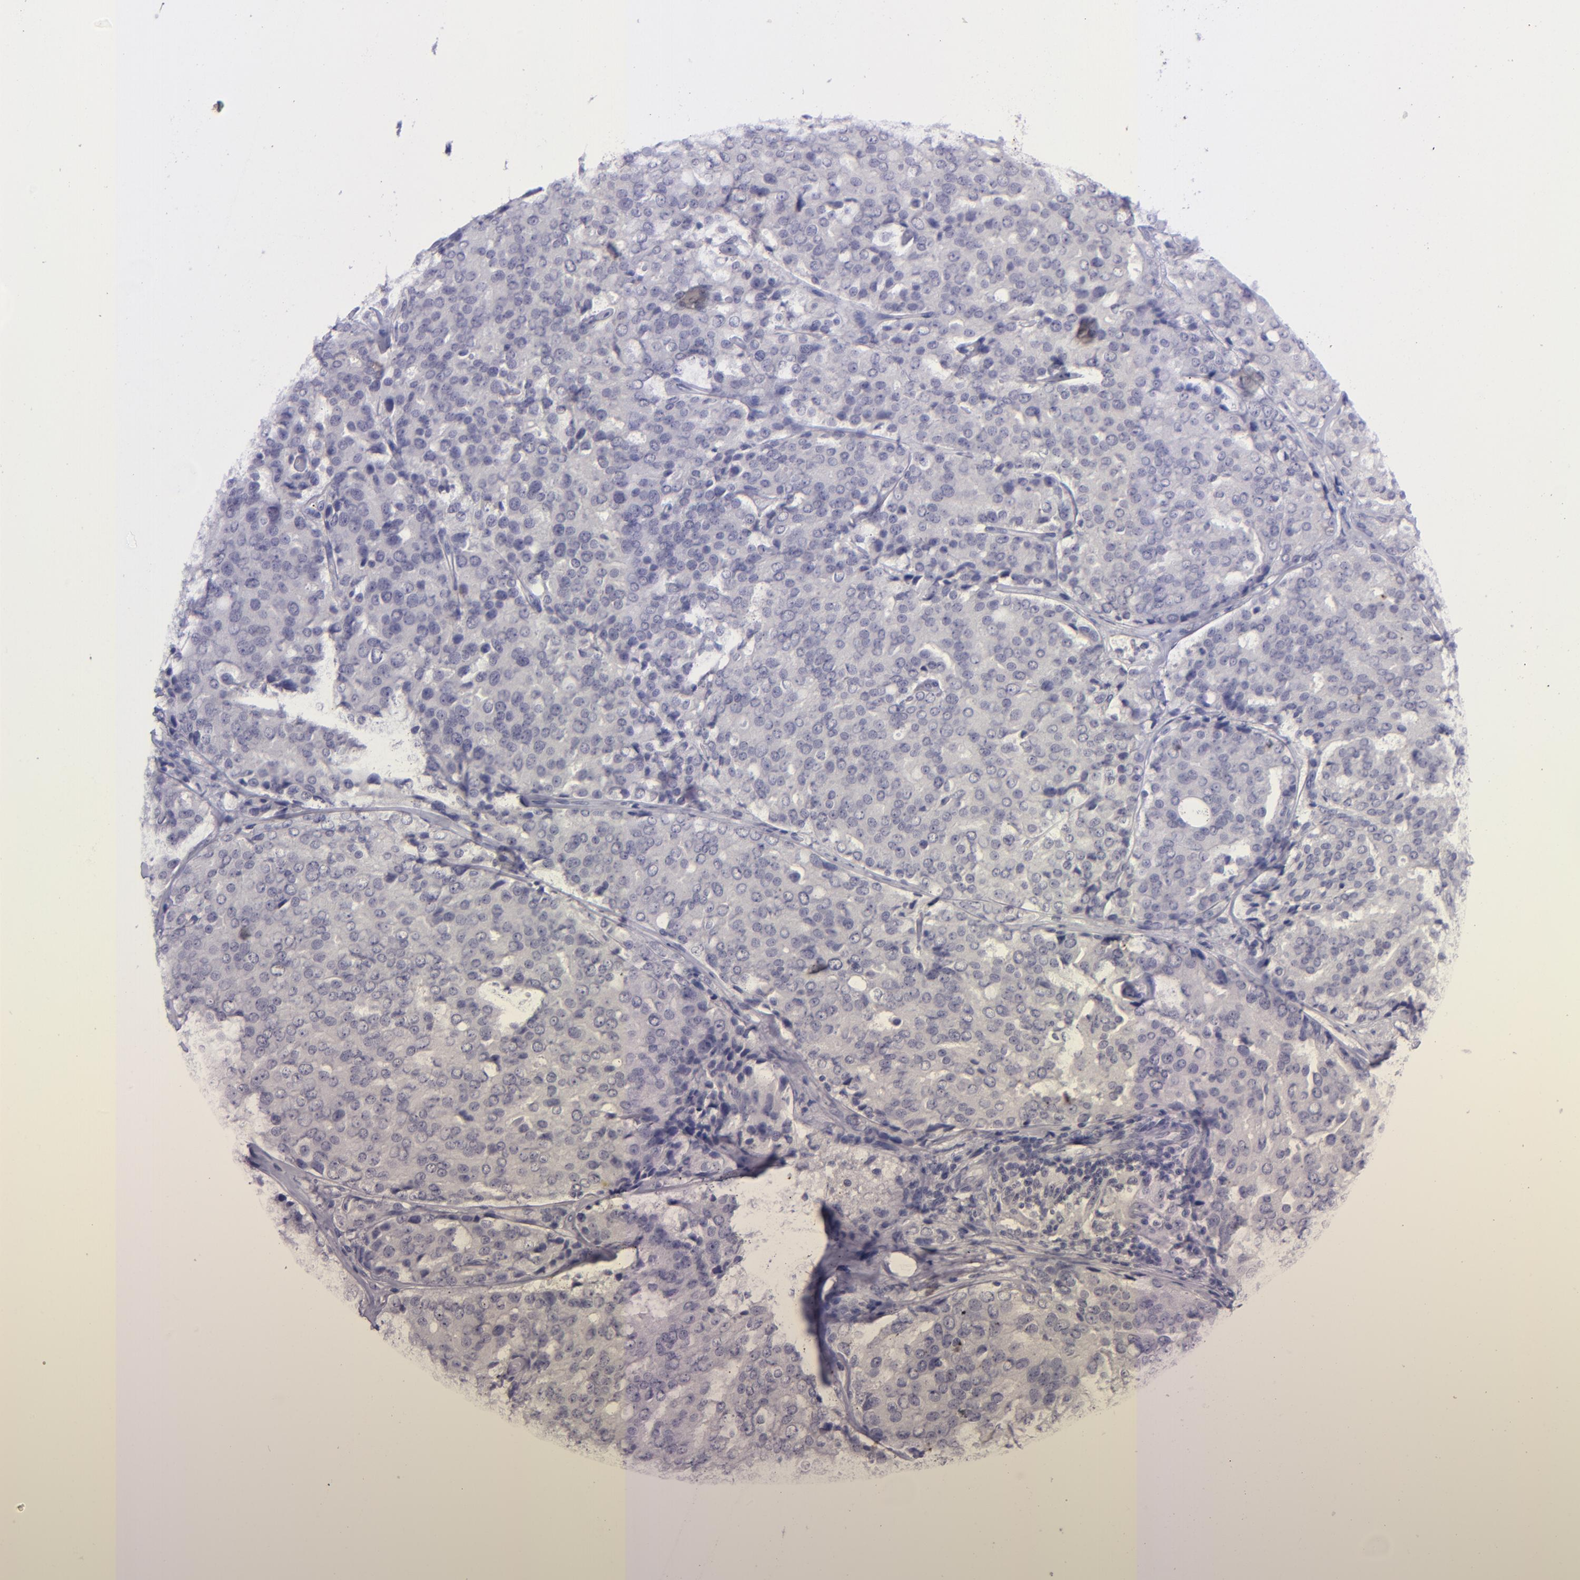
{"staining": {"intensity": "negative", "quantity": "none", "location": "none"}, "tissue": "prostate cancer", "cell_type": "Tumor cells", "image_type": "cancer", "snomed": [{"axis": "morphology", "description": "Adenocarcinoma, High grade"}, {"axis": "topography", "description": "Prostate"}], "caption": "High power microscopy image of an immunohistochemistry image of prostate cancer (adenocarcinoma (high-grade)), revealing no significant staining in tumor cells.", "gene": "POU2F2", "patient": {"sex": "male", "age": 64}}